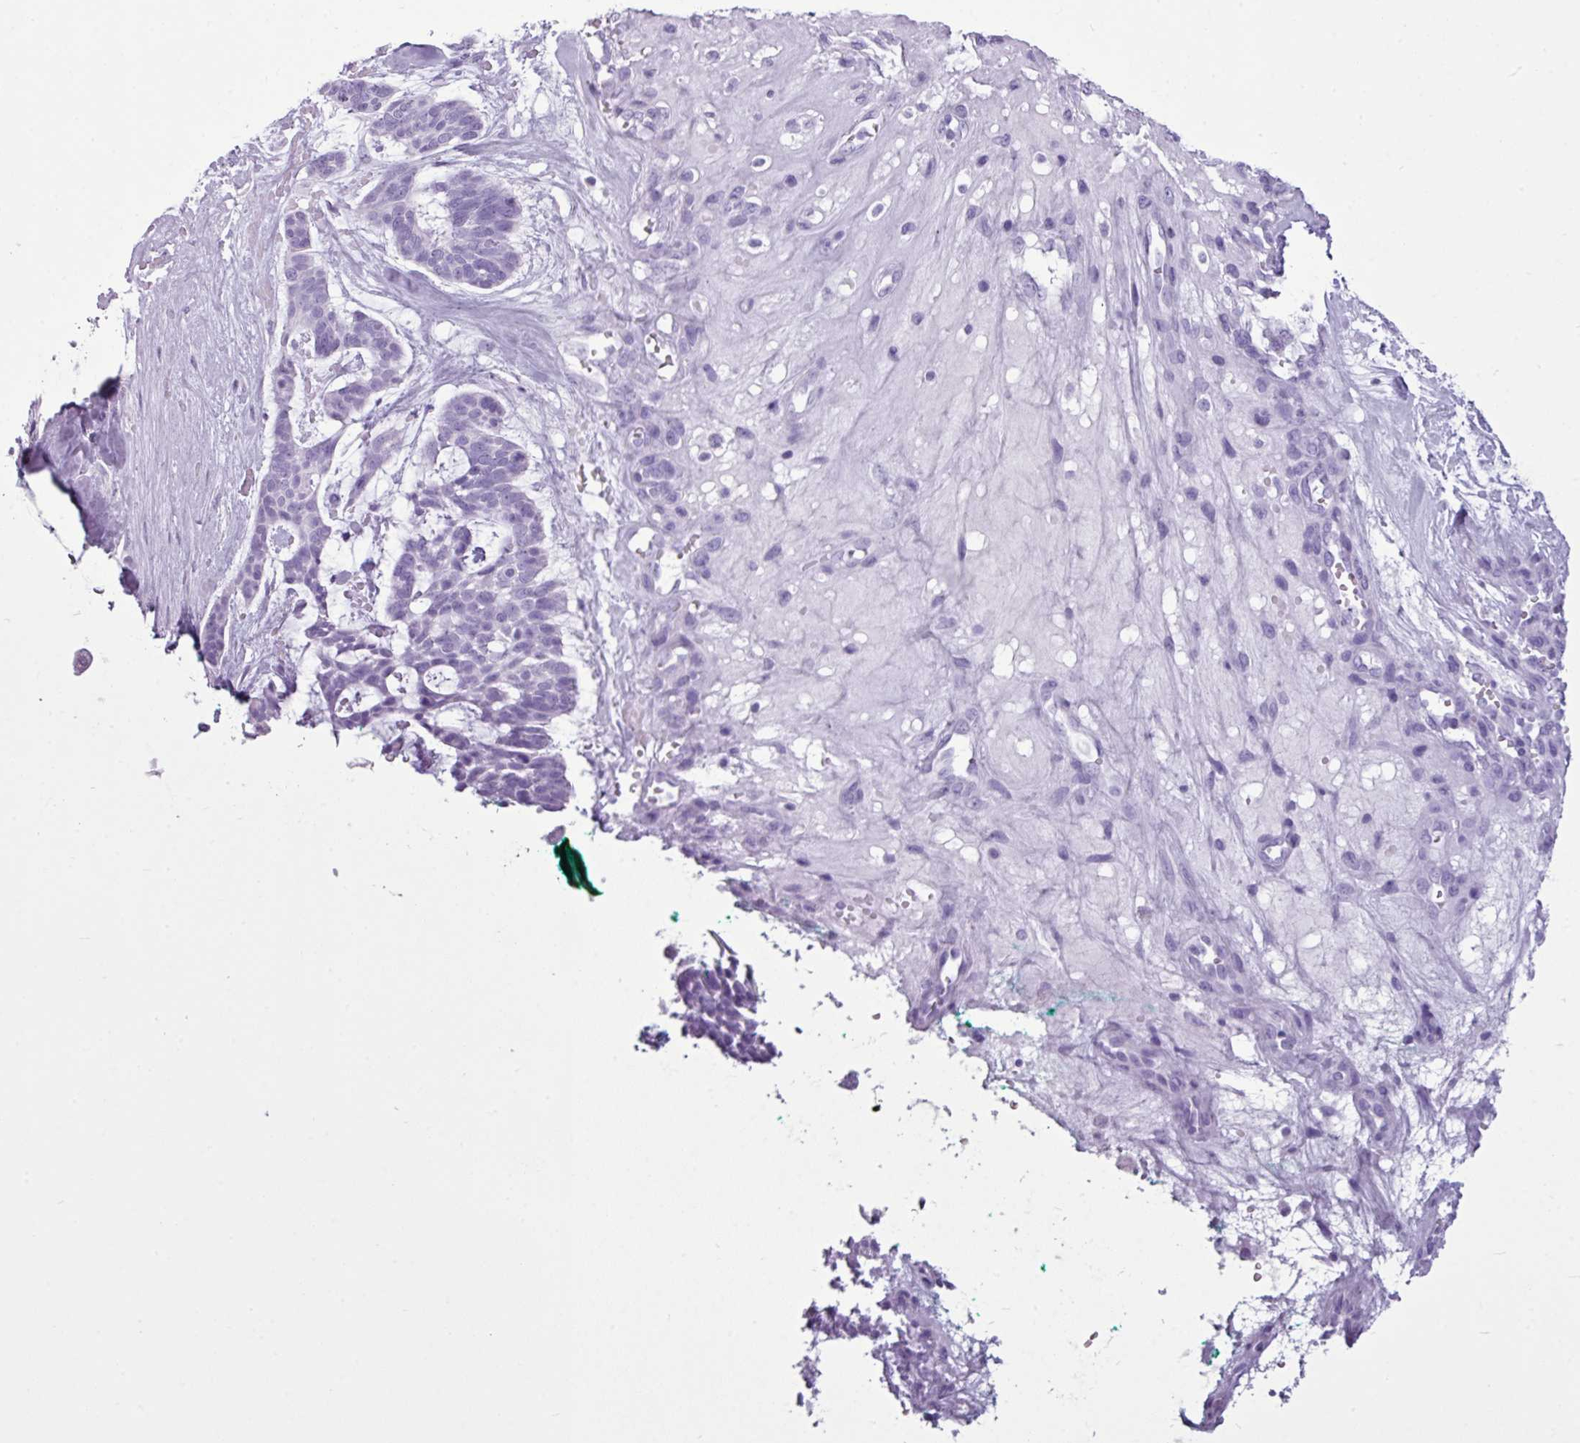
{"staining": {"intensity": "negative", "quantity": "none", "location": "none"}, "tissue": "skin cancer", "cell_type": "Tumor cells", "image_type": "cancer", "snomed": [{"axis": "morphology", "description": "Basal cell carcinoma"}, {"axis": "topography", "description": "Skin"}], "caption": "The image shows no significant positivity in tumor cells of skin basal cell carcinoma. Nuclei are stained in blue.", "gene": "AMY1B", "patient": {"sex": "male", "age": 88}}